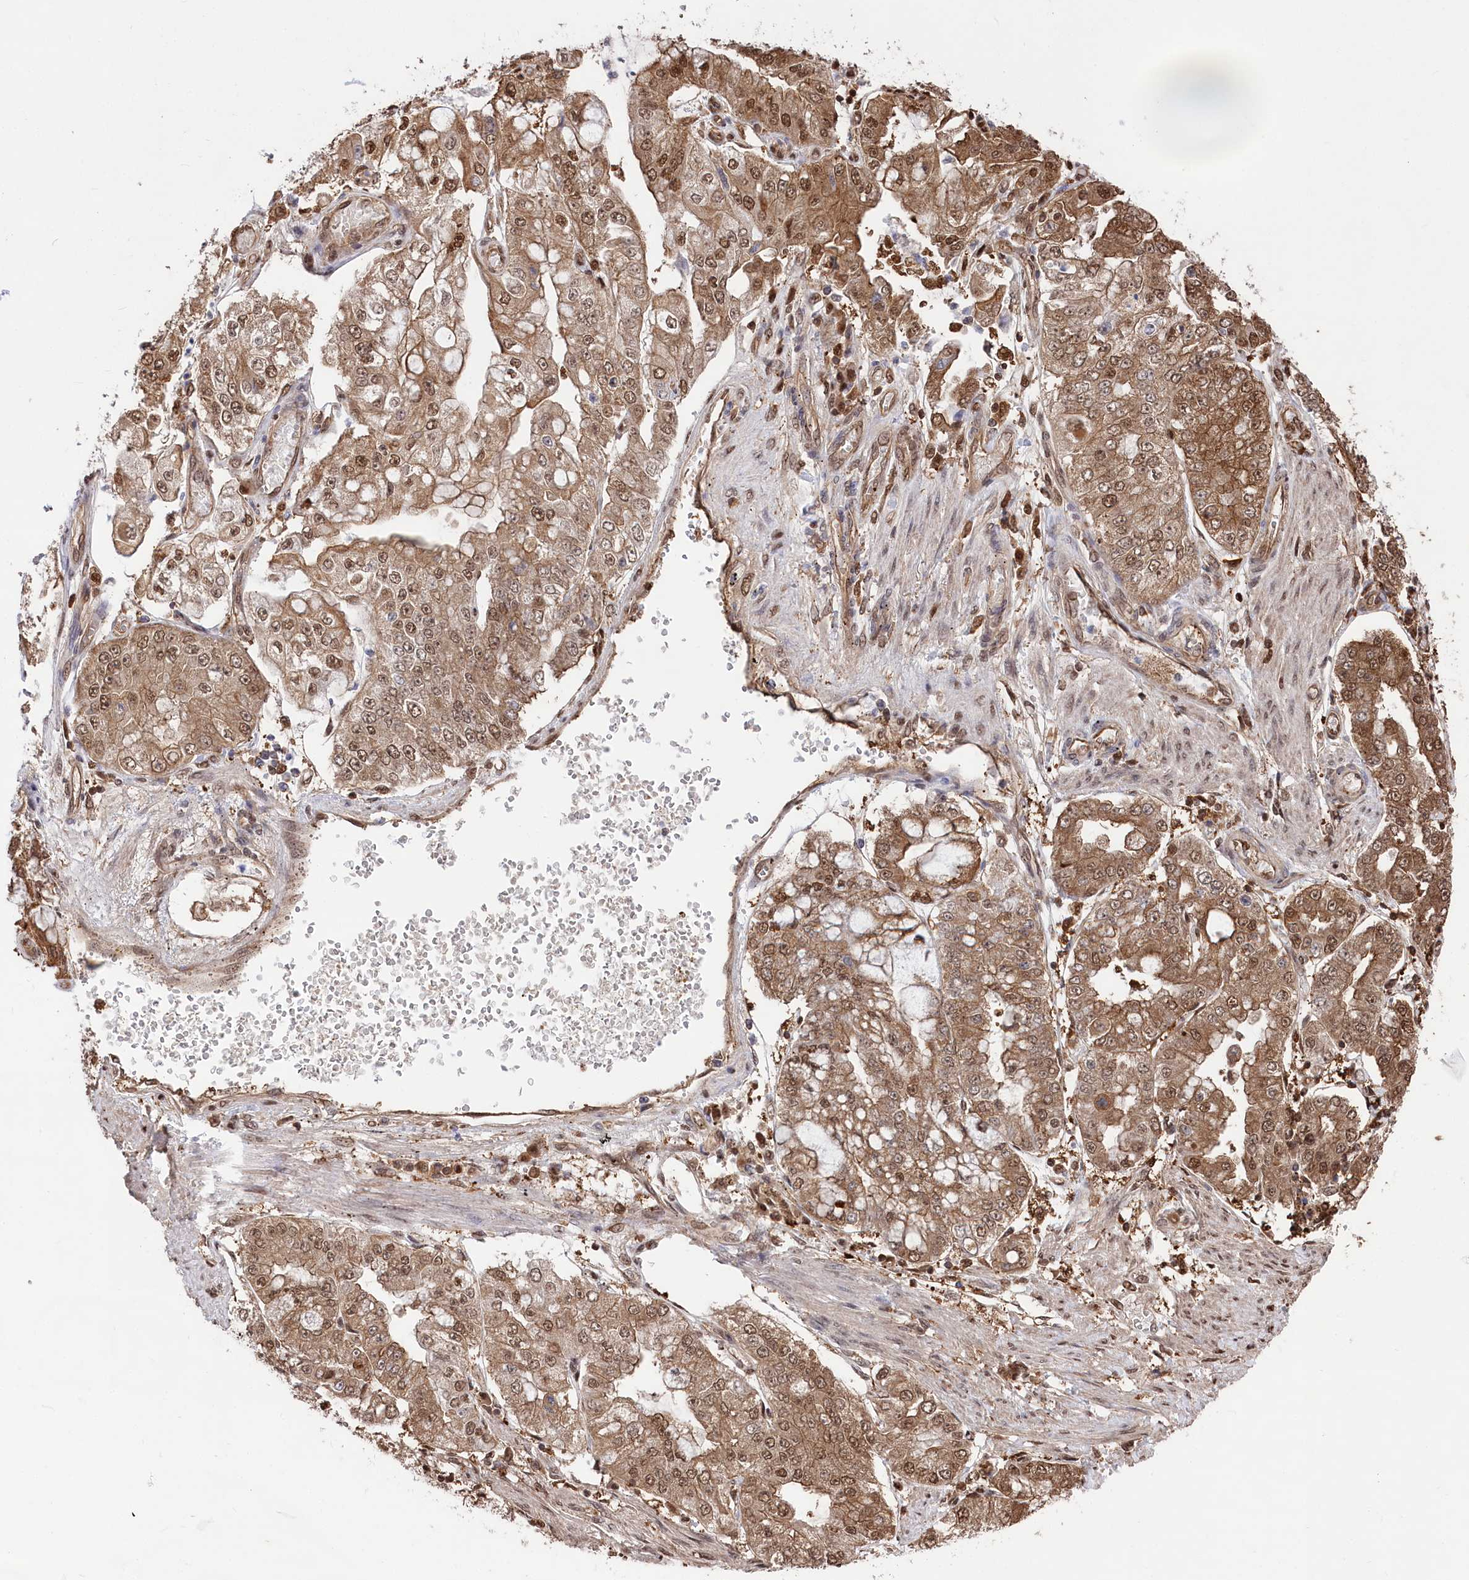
{"staining": {"intensity": "moderate", "quantity": ">75%", "location": "cytoplasmic/membranous,nuclear"}, "tissue": "stomach cancer", "cell_type": "Tumor cells", "image_type": "cancer", "snomed": [{"axis": "morphology", "description": "Adenocarcinoma, NOS"}, {"axis": "topography", "description": "Stomach"}], "caption": "Immunohistochemistry (DAB (3,3'-diaminobenzidine)) staining of stomach cancer (adenocarcinoma) demonstrates moderate cytoplasmic/membranous and nuclear protein expression in approximately >75% of tumor cells.", "gene": "PSMA1", "patient": {"sex": "male", "age": 76}}